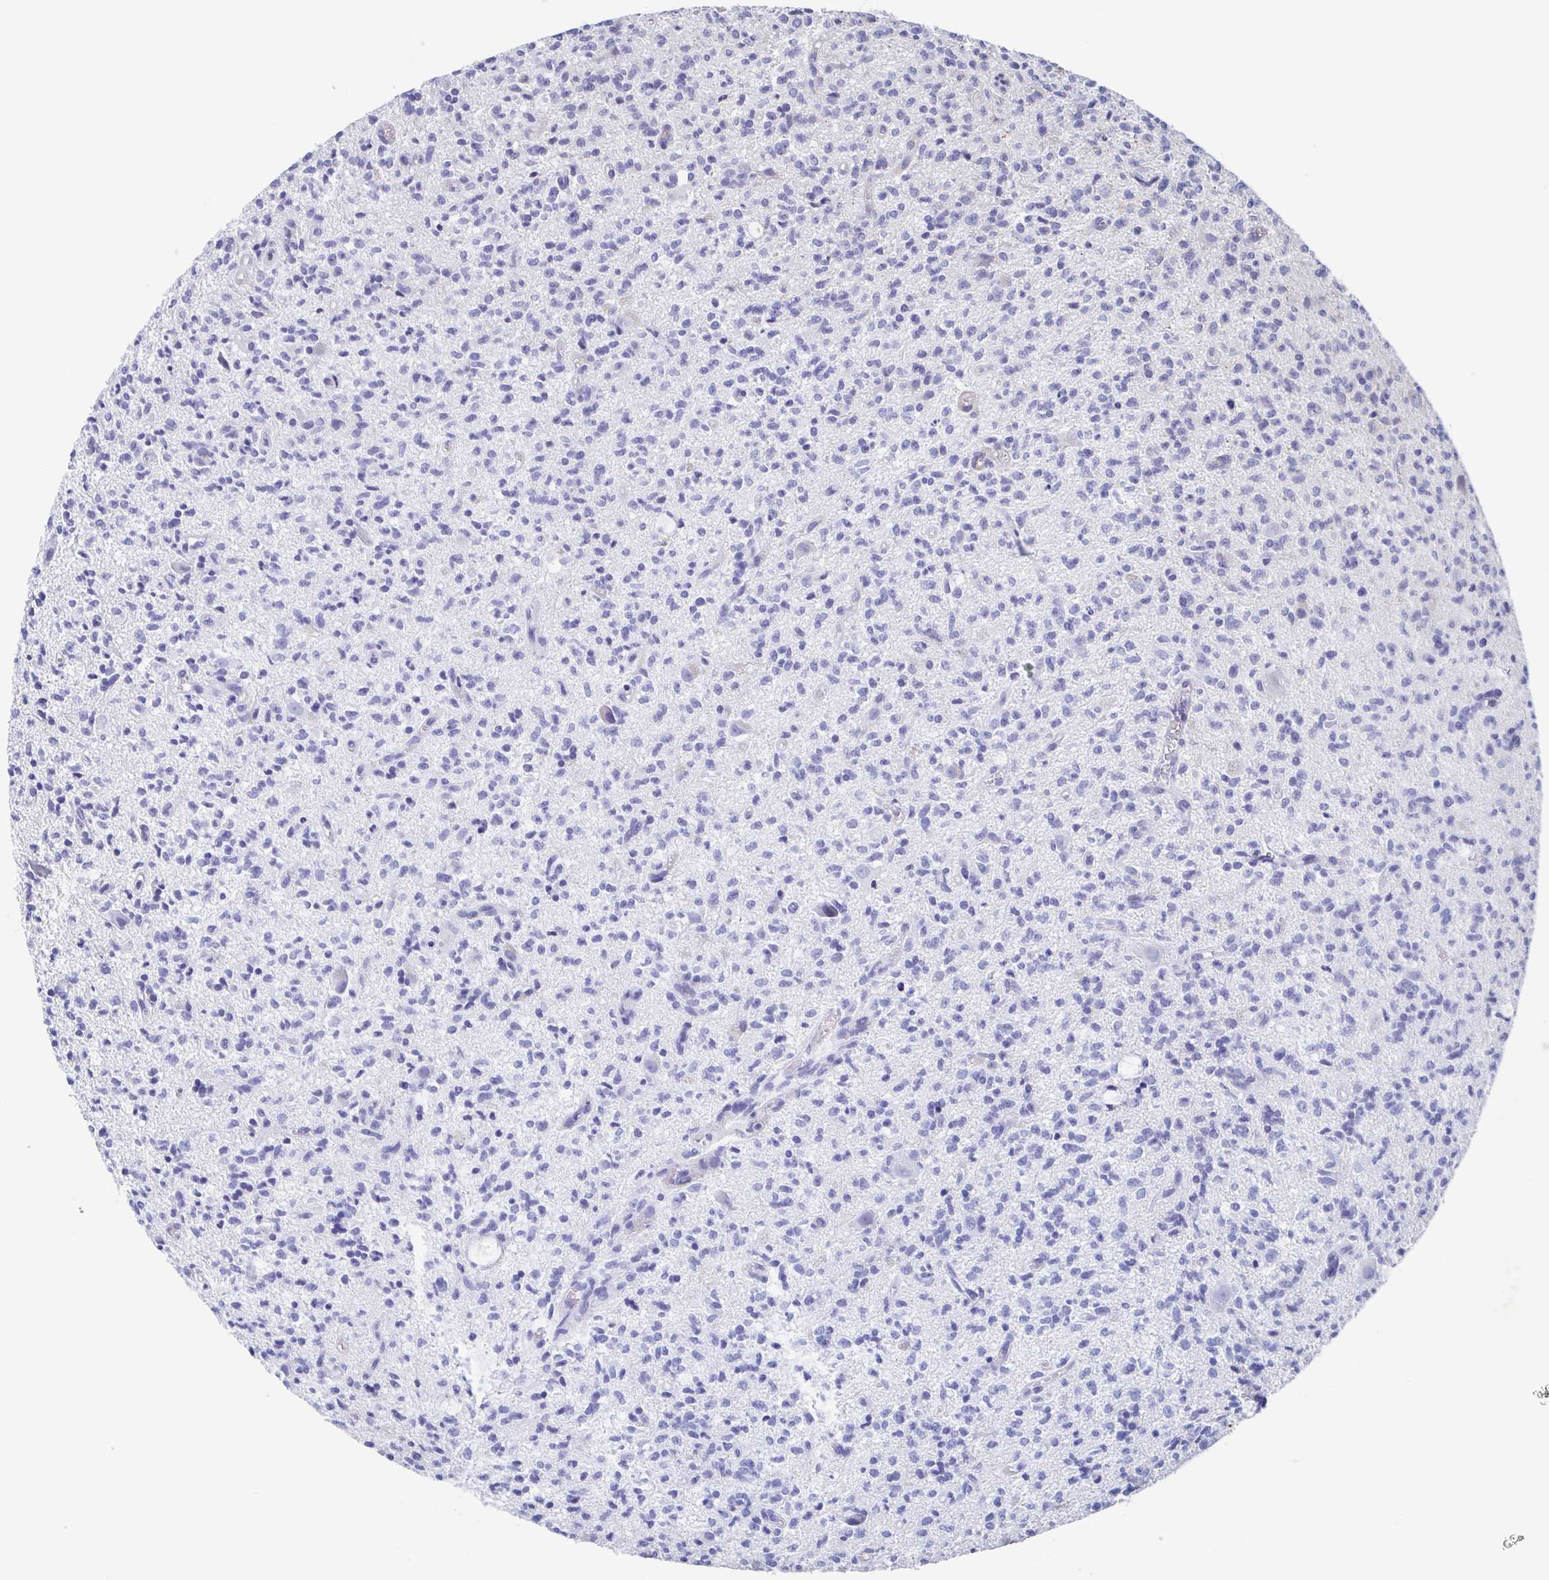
{"staining": {"intensity": "negative", "quantity": "none", "location": "none"}, "tissue": "glioma", "cell_type": "Tumor cells", "image_type": "cancer", "snomed": [{"axis": "morphology", "description": "Glioma, malignant, Low grade"}, {"axis": "topography", "description": "Brain"}], "caption": "The histopathology image exhibits no significant positivity in tumor cells of glioma.", "gene": "KLC3", "patient": {"sex": "male", "age": 64}}